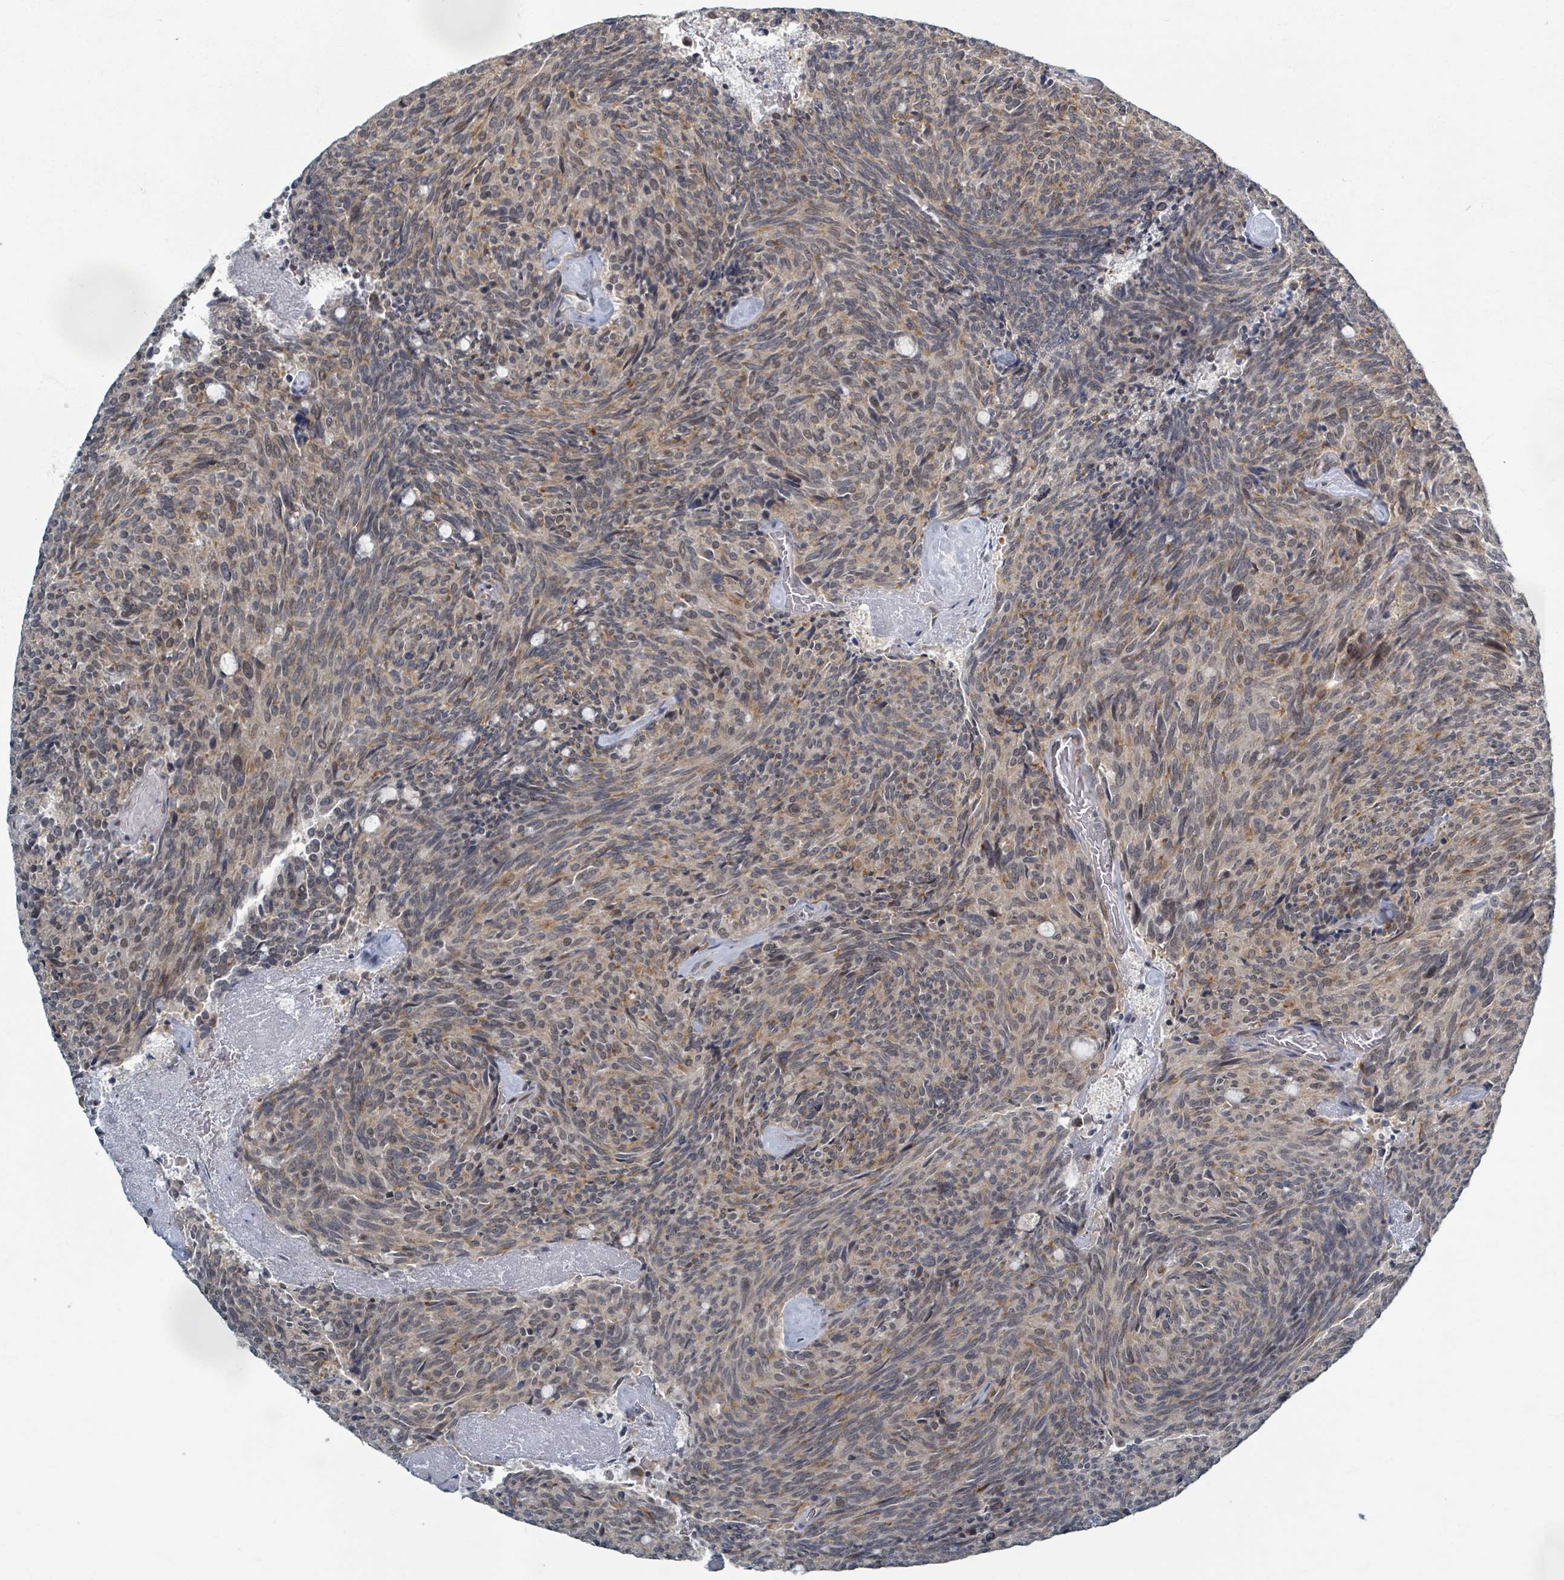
{"staining": {"intensity": "moderate", "quantity": "25%-75%", "location": "cytoplasmic/membranous"}, "tissue": "carcinoid", "cell_type": "Tumor cells", "image_type": "cancer", "snomed": [{"axis": "morphology", "description": "Carcinoid, malignant, NOS"}, {"axis": "topography", "description": "Pancreas"}], "caption": "Immunohistochemistry of carcinoid (malignant) shows medium levels of moderate cytoplasmic/membranous positivity in approximately 25%-75% of tumor cells. (IHC, brightfield microscopy, high magnification).", "gene": "INTS15", "patient": {"sex": "female", "age": 54}}